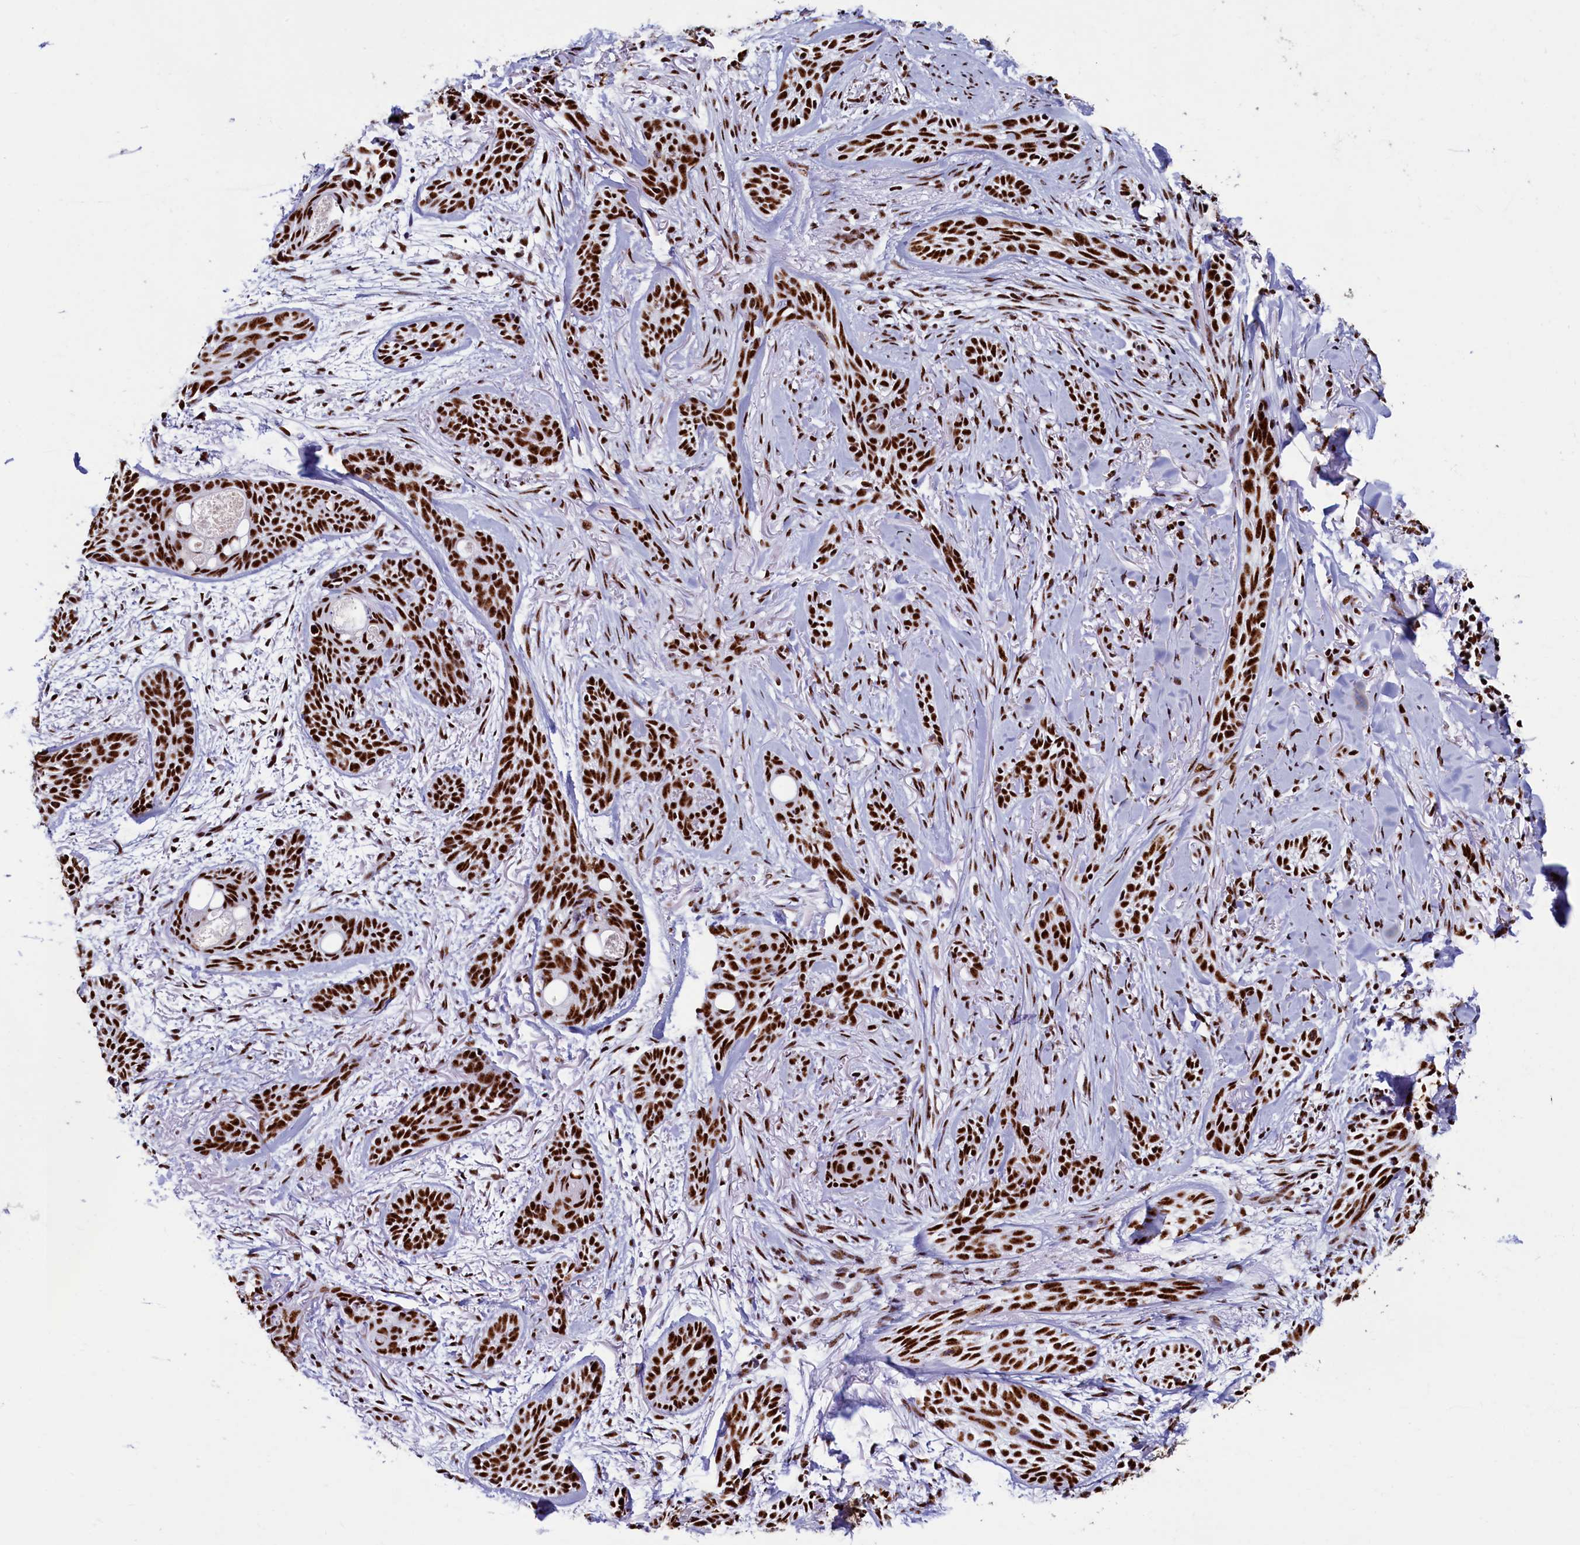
{"staining": {"intensity": "strong", "quantity": ">75%", "location": "nuclear"}, "tissue": "skin cancer", "cell_type": "Tumor cells", "image_type": "cancer", "snomed": [{"axis": "morphology", "description": "Basal cell carcinoma"}, {"axis": "topography", "description": "Skin"}], "caption": "Immunohistochemical staining of human skin basal cell carcinoma demonstrates high levels of strong nuclear staining in about >75% of tumor cells.", "gene": "SRRM2", "patient": {"sex": "female", "age": 59}}